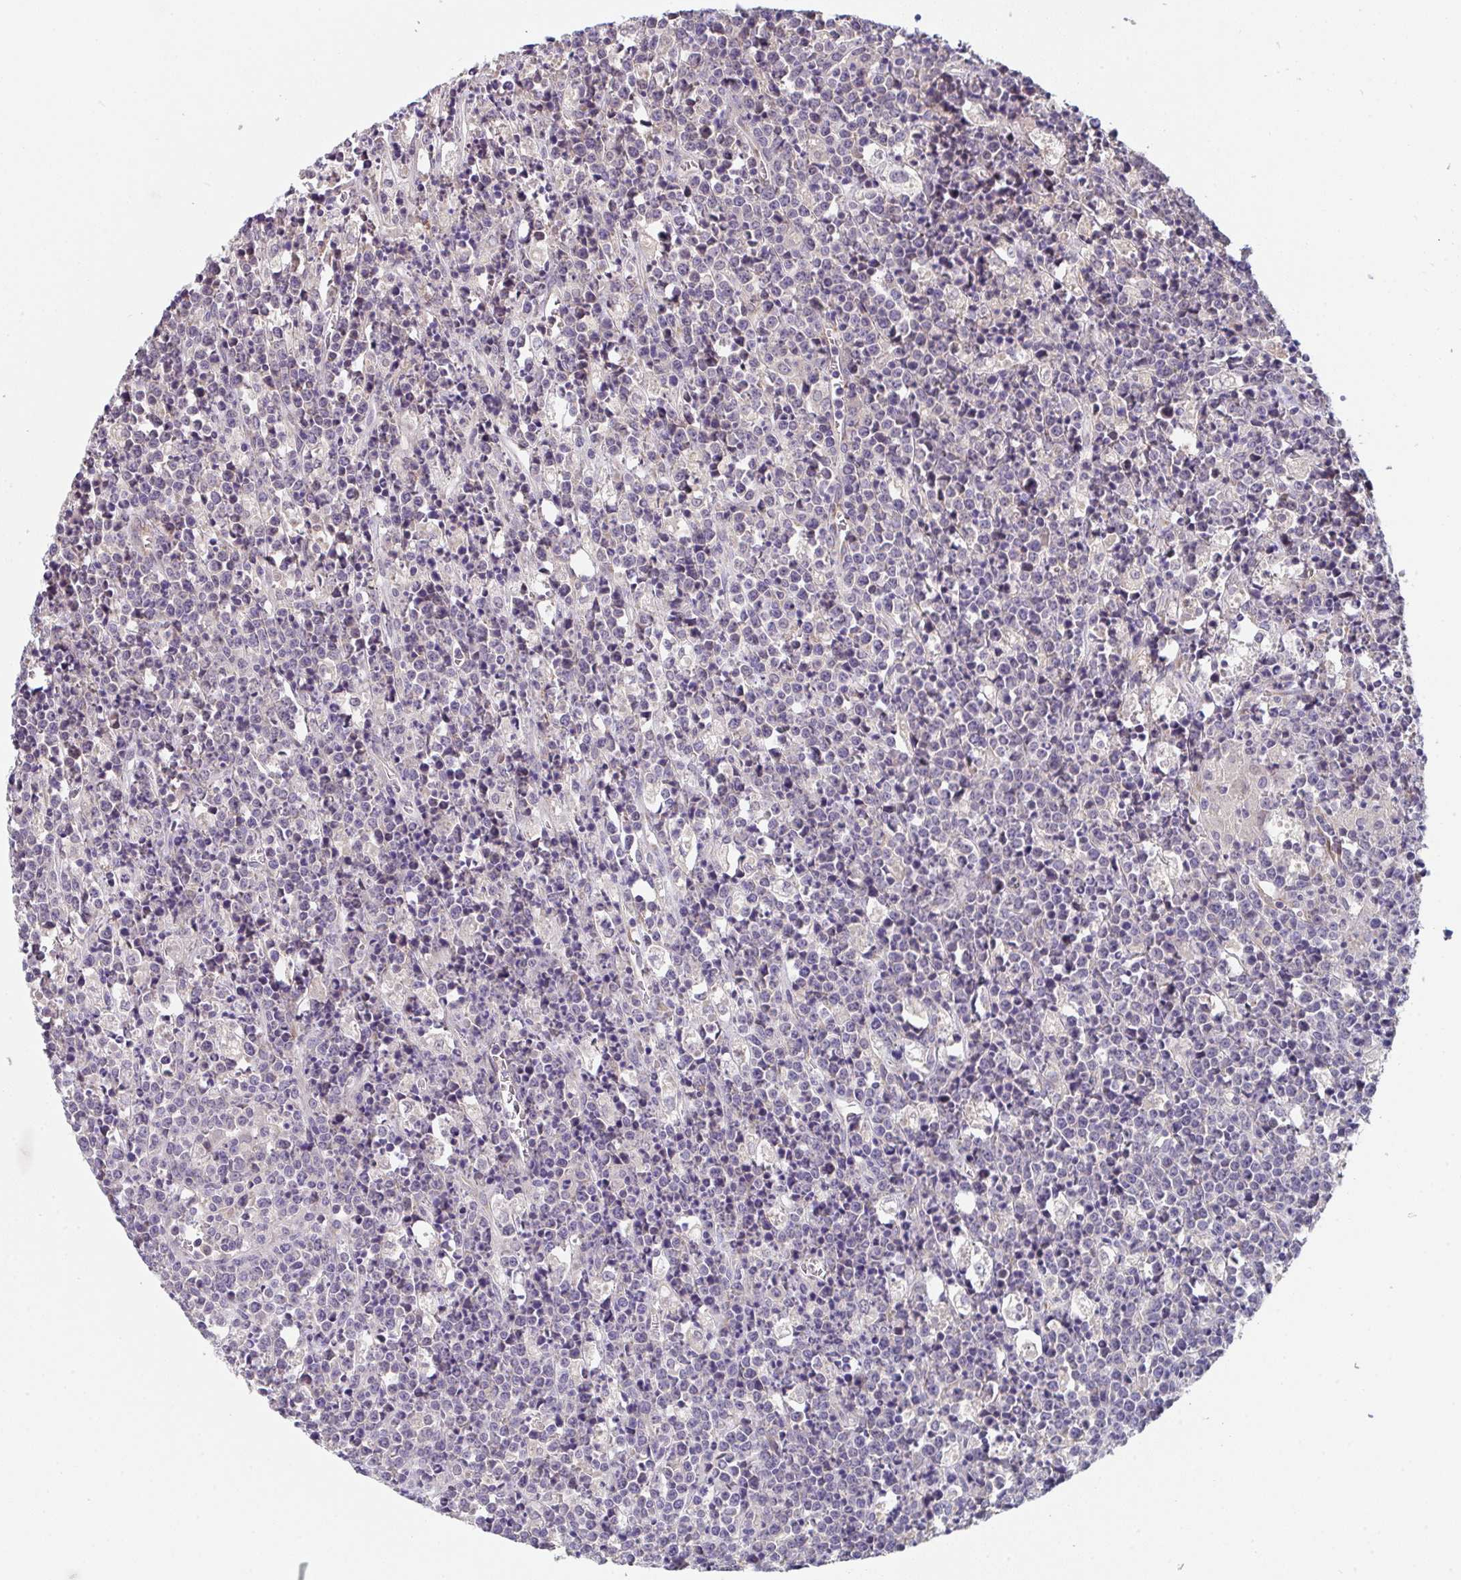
{"staining": {"intensity": "negative", "quantity": "none", "location": "none"}, "tissue": "lymphoma", "cell_type": "Tumor cells", "image_type": "cancer", "snomed": [{"axis": "morphology", "description": "Malignant lymphoma, non-Hodgkin's type, High grade"}, {"axis": "topography", "description": "Ovary"}], "caption": "Tumor cells are negative for protein expression in human lymphoma. (DAB (3,3'-diaminobenzidine) immunohistochemistry (IHC), high magnification).", "gene": "TSPAN31", "patient": {"sex": "female", "age": 56}}